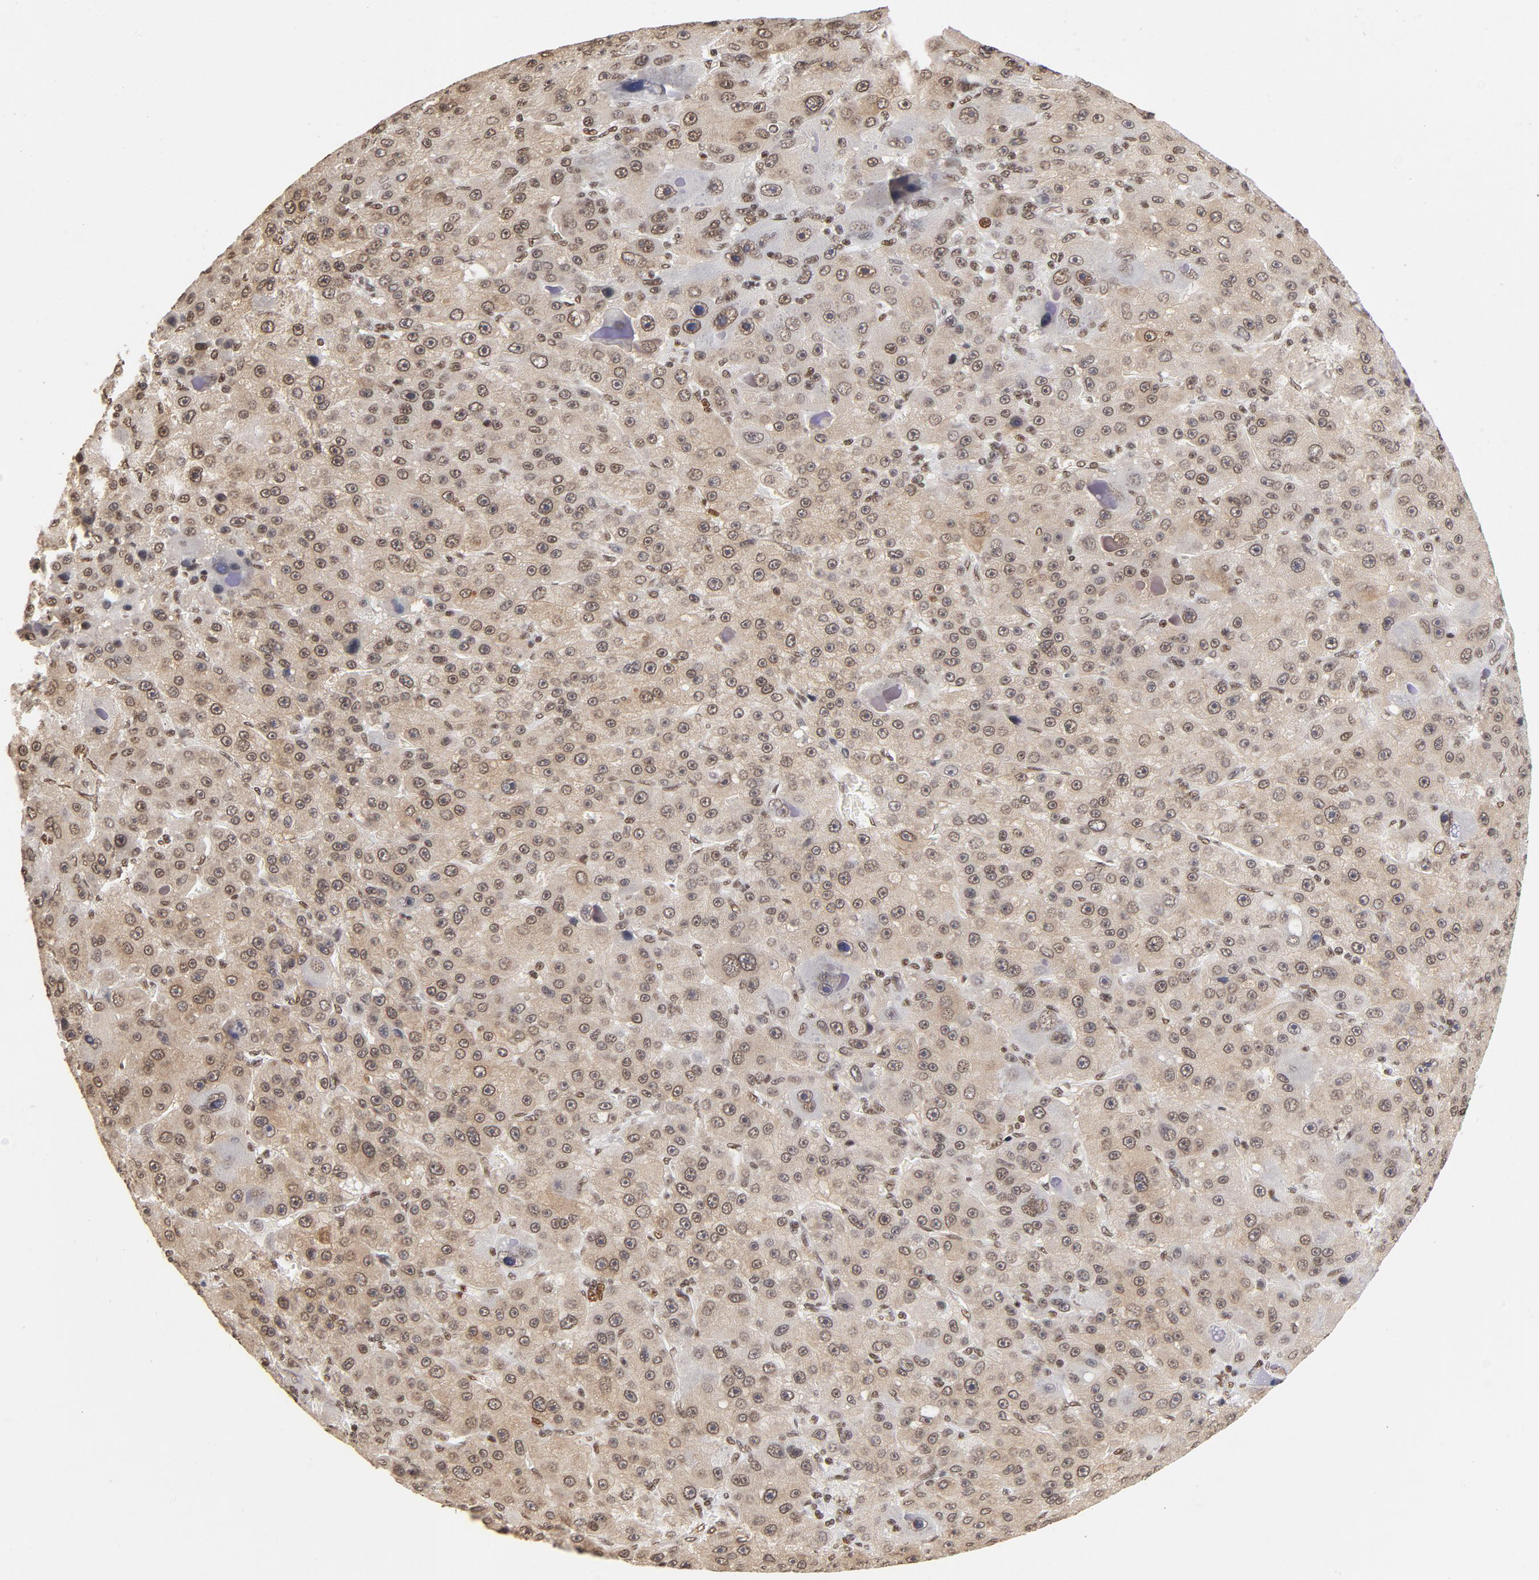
{"staining": {"intensity": "moderate", "quantity": ">75%", "location": "cytoplasmic/membranous,nuclear"}, "tissue": "liver cancer", "cell_type": "Tumor cells", "image_type": "cancer", "snomed": [{"axis": "morphology", "description": "Carcinoma, Hepatocellular, NOS"}, {"axis": "topography", "description": "Liver"}], "caption": "A brown stain shows moderate cytoplasmic/membranous and nuclear expression of a protein in human liver hepatocellular carcinoma tumor cells.", "gene": "TP53BP1", "patient": {"sex": "male", "age": 76}}